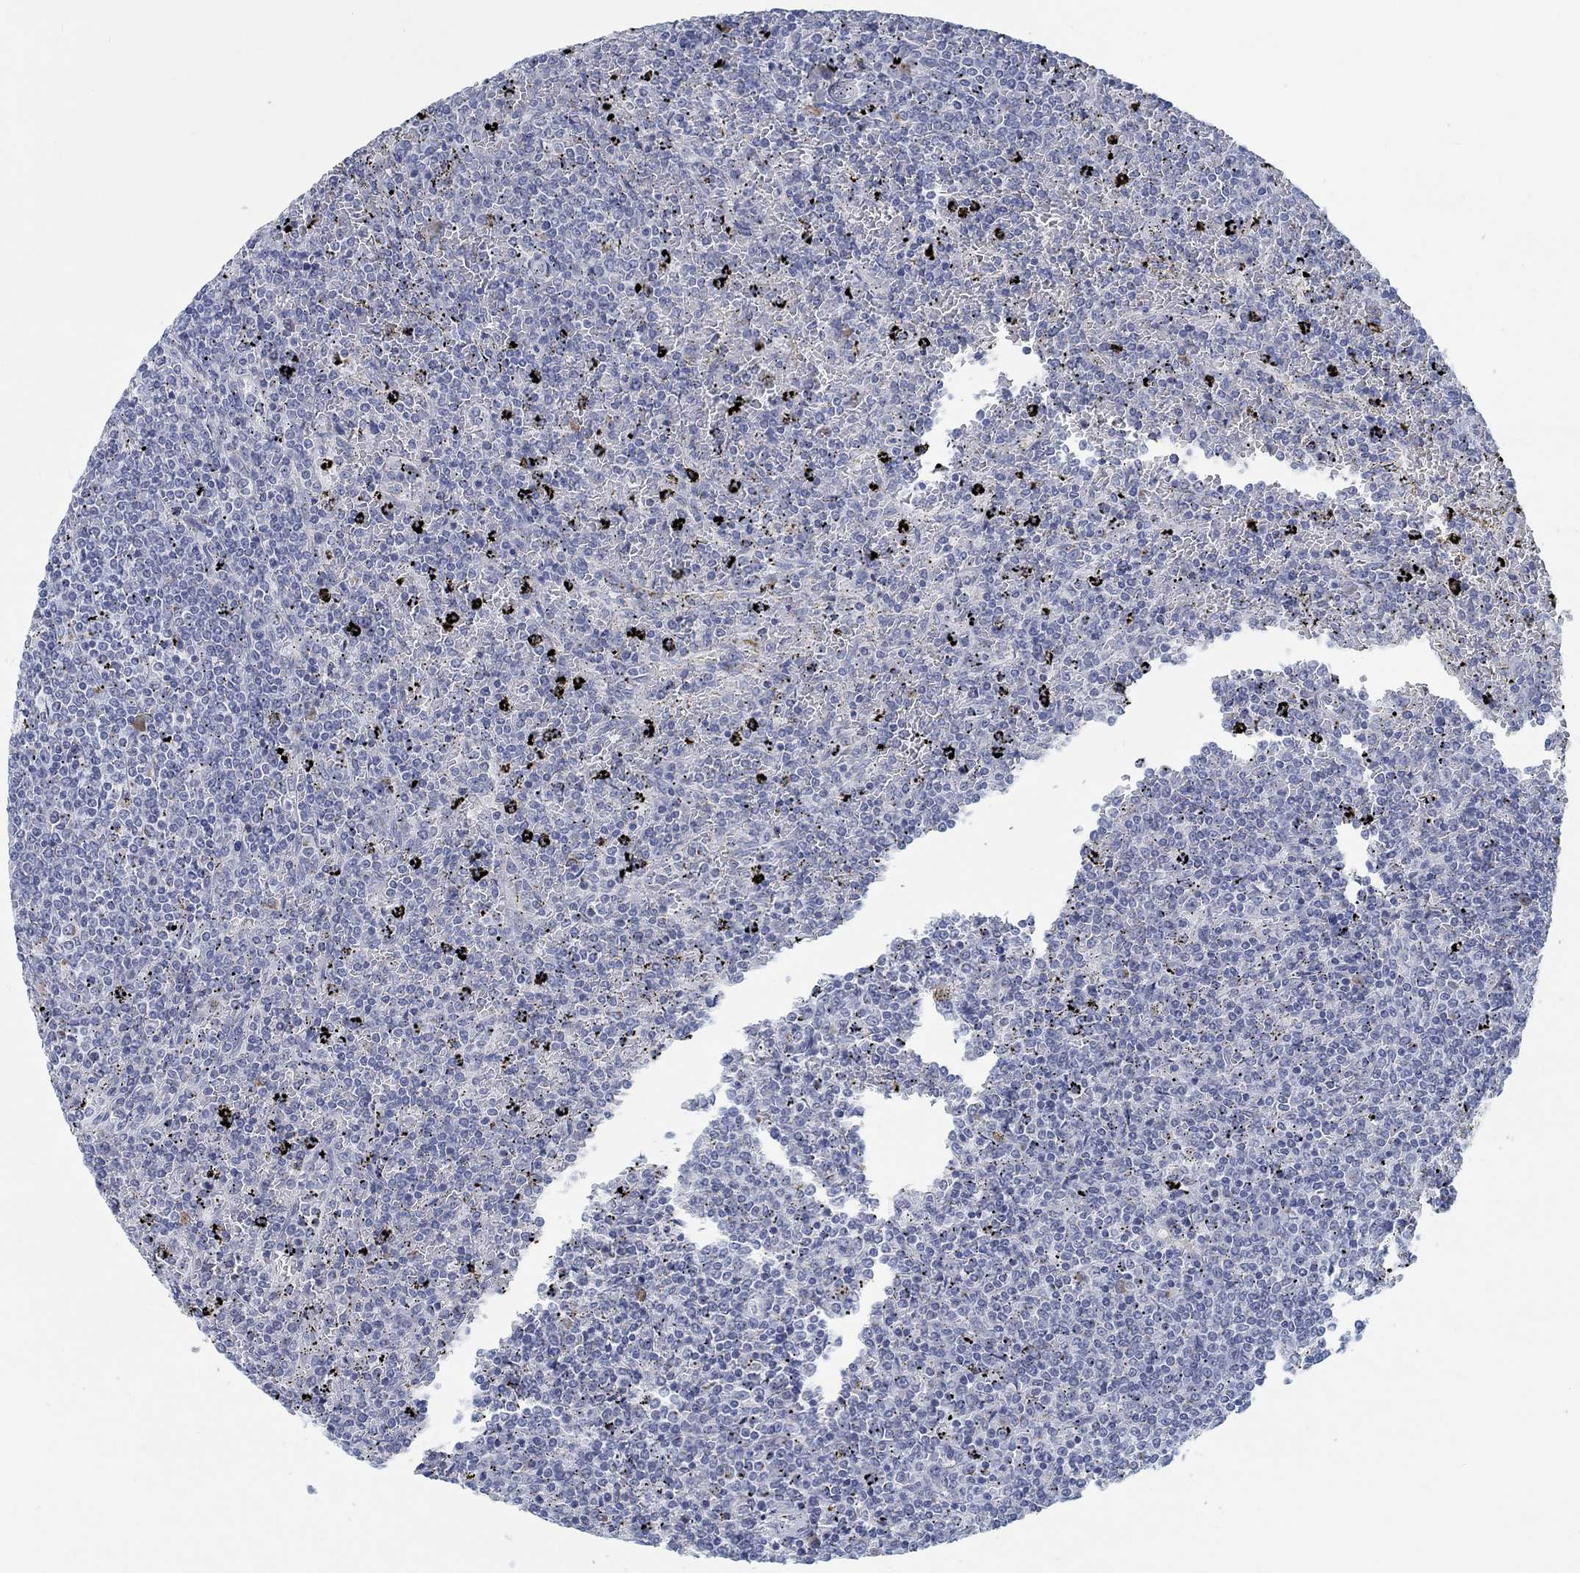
{"staining": {"intensity": "negative", "quantity": "none", "location": "none"}, "tissue": "lymphoma", "cell_type": "Tumor cells", "image_type": "cancer", "snomed": [{"axis": "morphology", "description": "Malignant lymphoma, non-Hodgkin's type, Low grade"}, {"axis": "topography", "description": "Spleen"}], "caption": "Immunohistochemistry (IHC) image of human lymphoma stained for a protein (brown), which displays no positivity in tumor cells. (Stains: DAB (3,3'-diaminobenzidine) immunohistochemistry (IHC) with hematoxylin counter stain, Microscopy: brightfield microscopy at high magnification).", "gene": "TEKT4", "patient": {"sex": "female", "age": 77}}